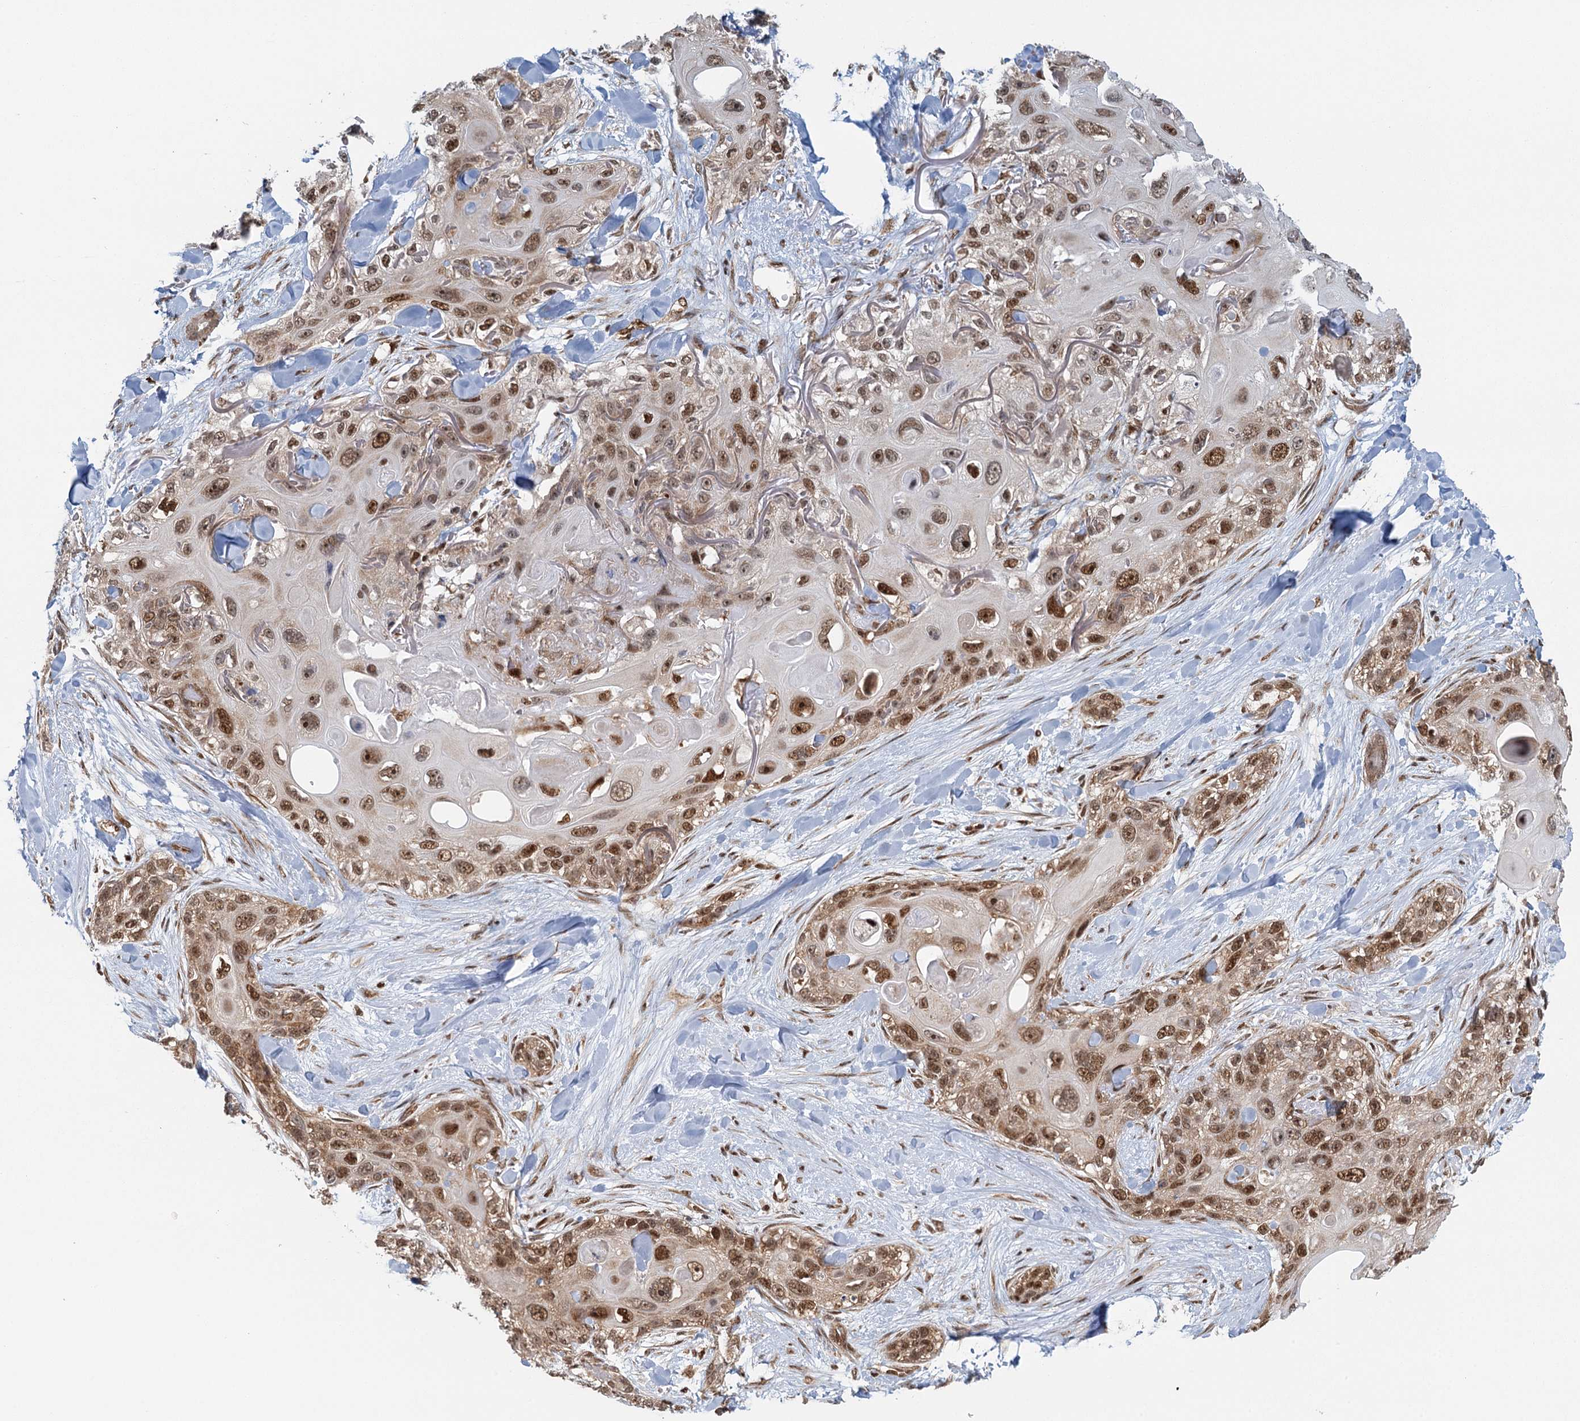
{"staining": {"intensity": "strong", "quantity": ">75%", "location": "nuclear"}, "tissue": "skin cancer", "cell_type": "Tumor cells", "image_type": "cancer", "snomed": [{"axis": "morphology", "description": "Normal tissue, NOS"}, {"axis": "morphology", "description": "Squamous cell carcinoma, NOS"}, {"axis": "topography", "description": "Skin"}], "caption": "Immunohistochemical staining of human skin cancer (squamous cell carcinoma) shows high levels of strong nuclear protein expression in approximately >75% of tumor cells. The staining was performed using DAB (3,3'-diaminobenzidine) to visualize the protein expression in brown, while the nuclei were stained in blue with hematoxylin (Magnification: 20x).", "gene": "GPATCH11", "patient": {"sex": "male", "age": 72}}